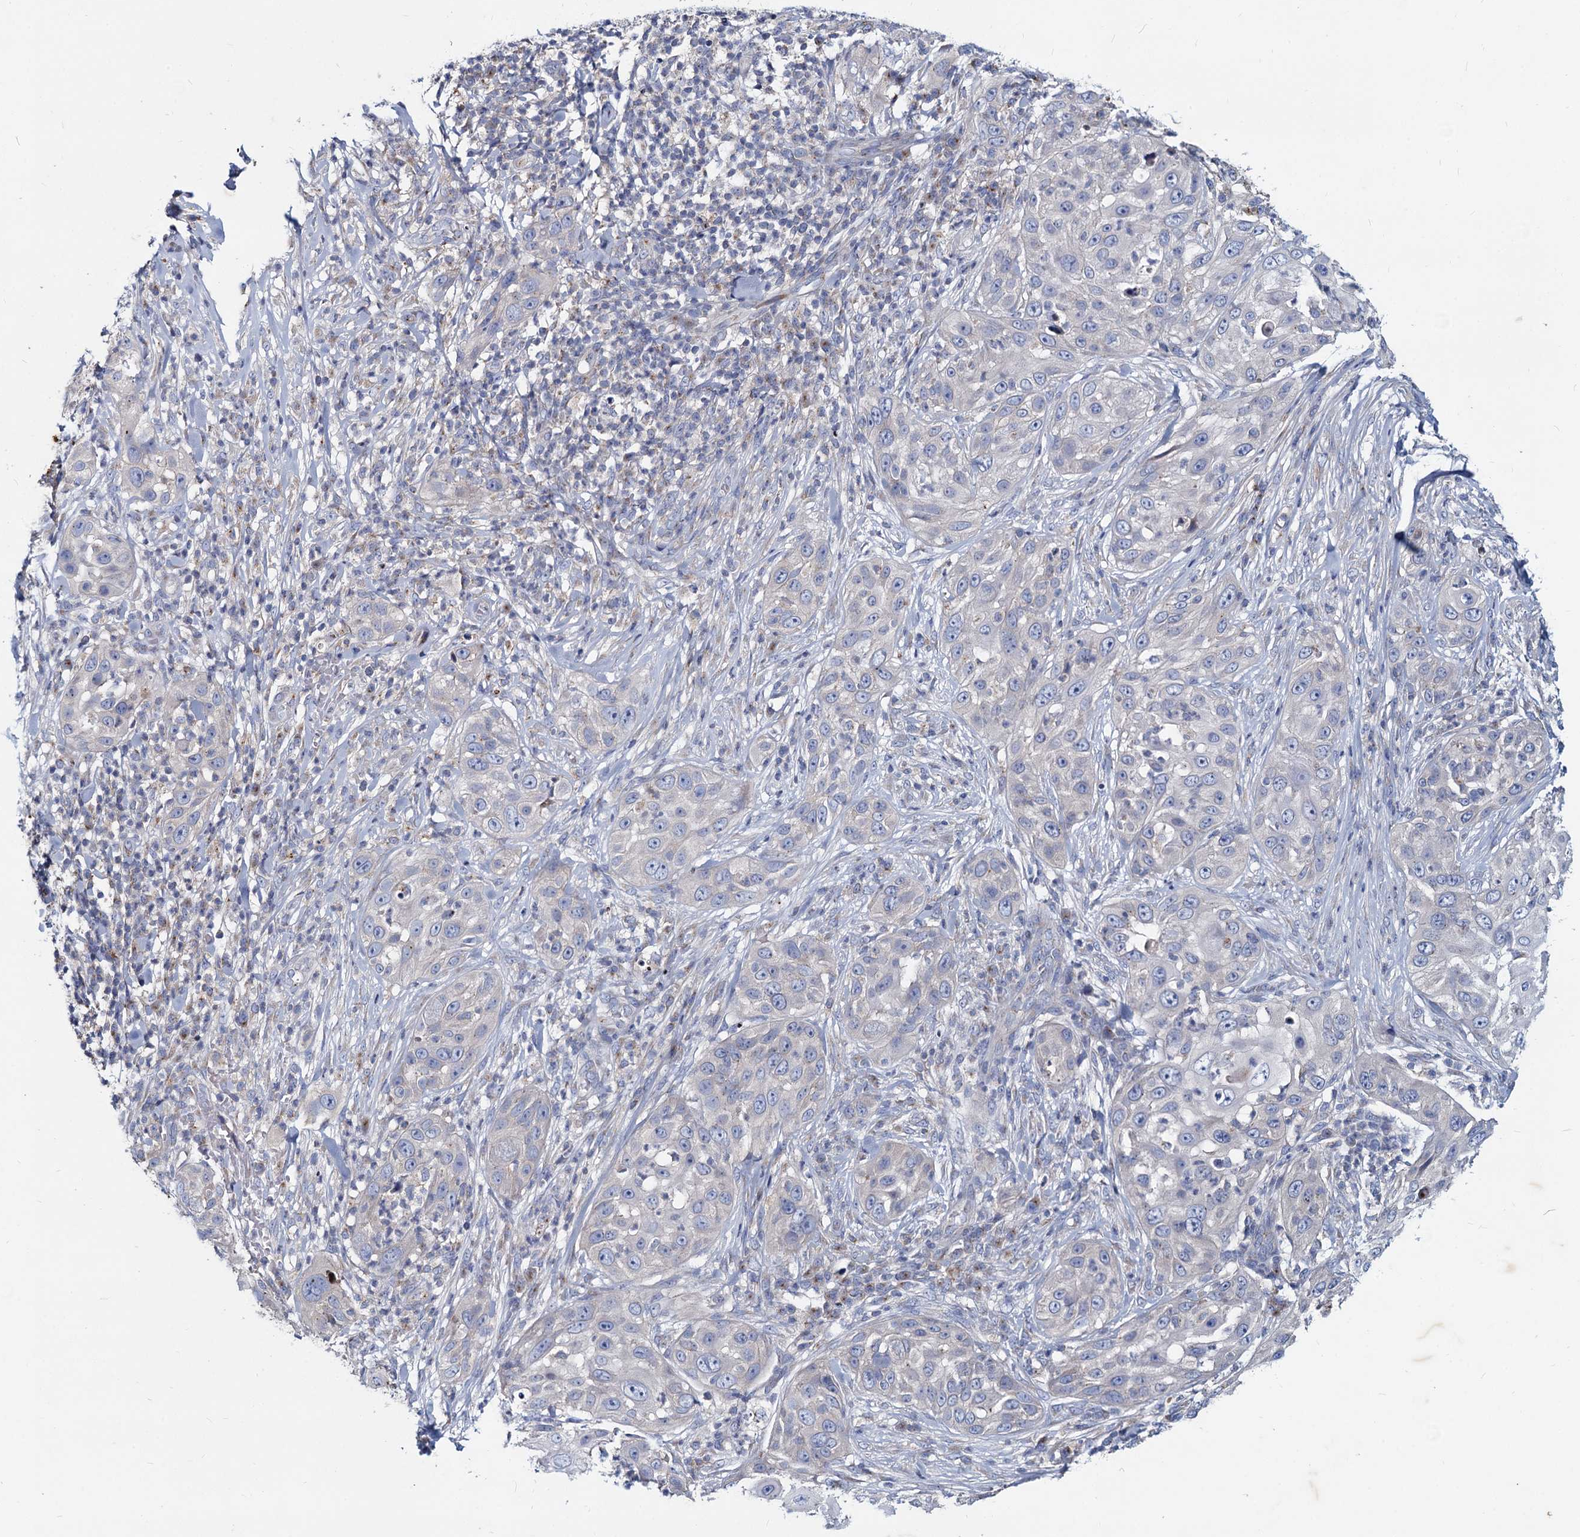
{"staining": {"intensity": "negative", "quantity": "none", "location": "none"}, "tissue": "skin cancer", "cell_type": "Tumor cells", "image_type": "cancer", "snomed": [{"axis": "morphology", "description": "Squamous cell carcinoma, NOS"}, {"axis": "topography", "description": "Skin"}], "caption": "Histopathology image shows no protein expression in tumor cells of squamous cell carcinoma (skin) tissue. The staining is performed using DAB (3,3'-diaminobenzidine) brown chromogen with nuclei counter-stained in using hematoxylin.", "gene": "AGBL4", "patient": {"sex": "female", "age": 44}}